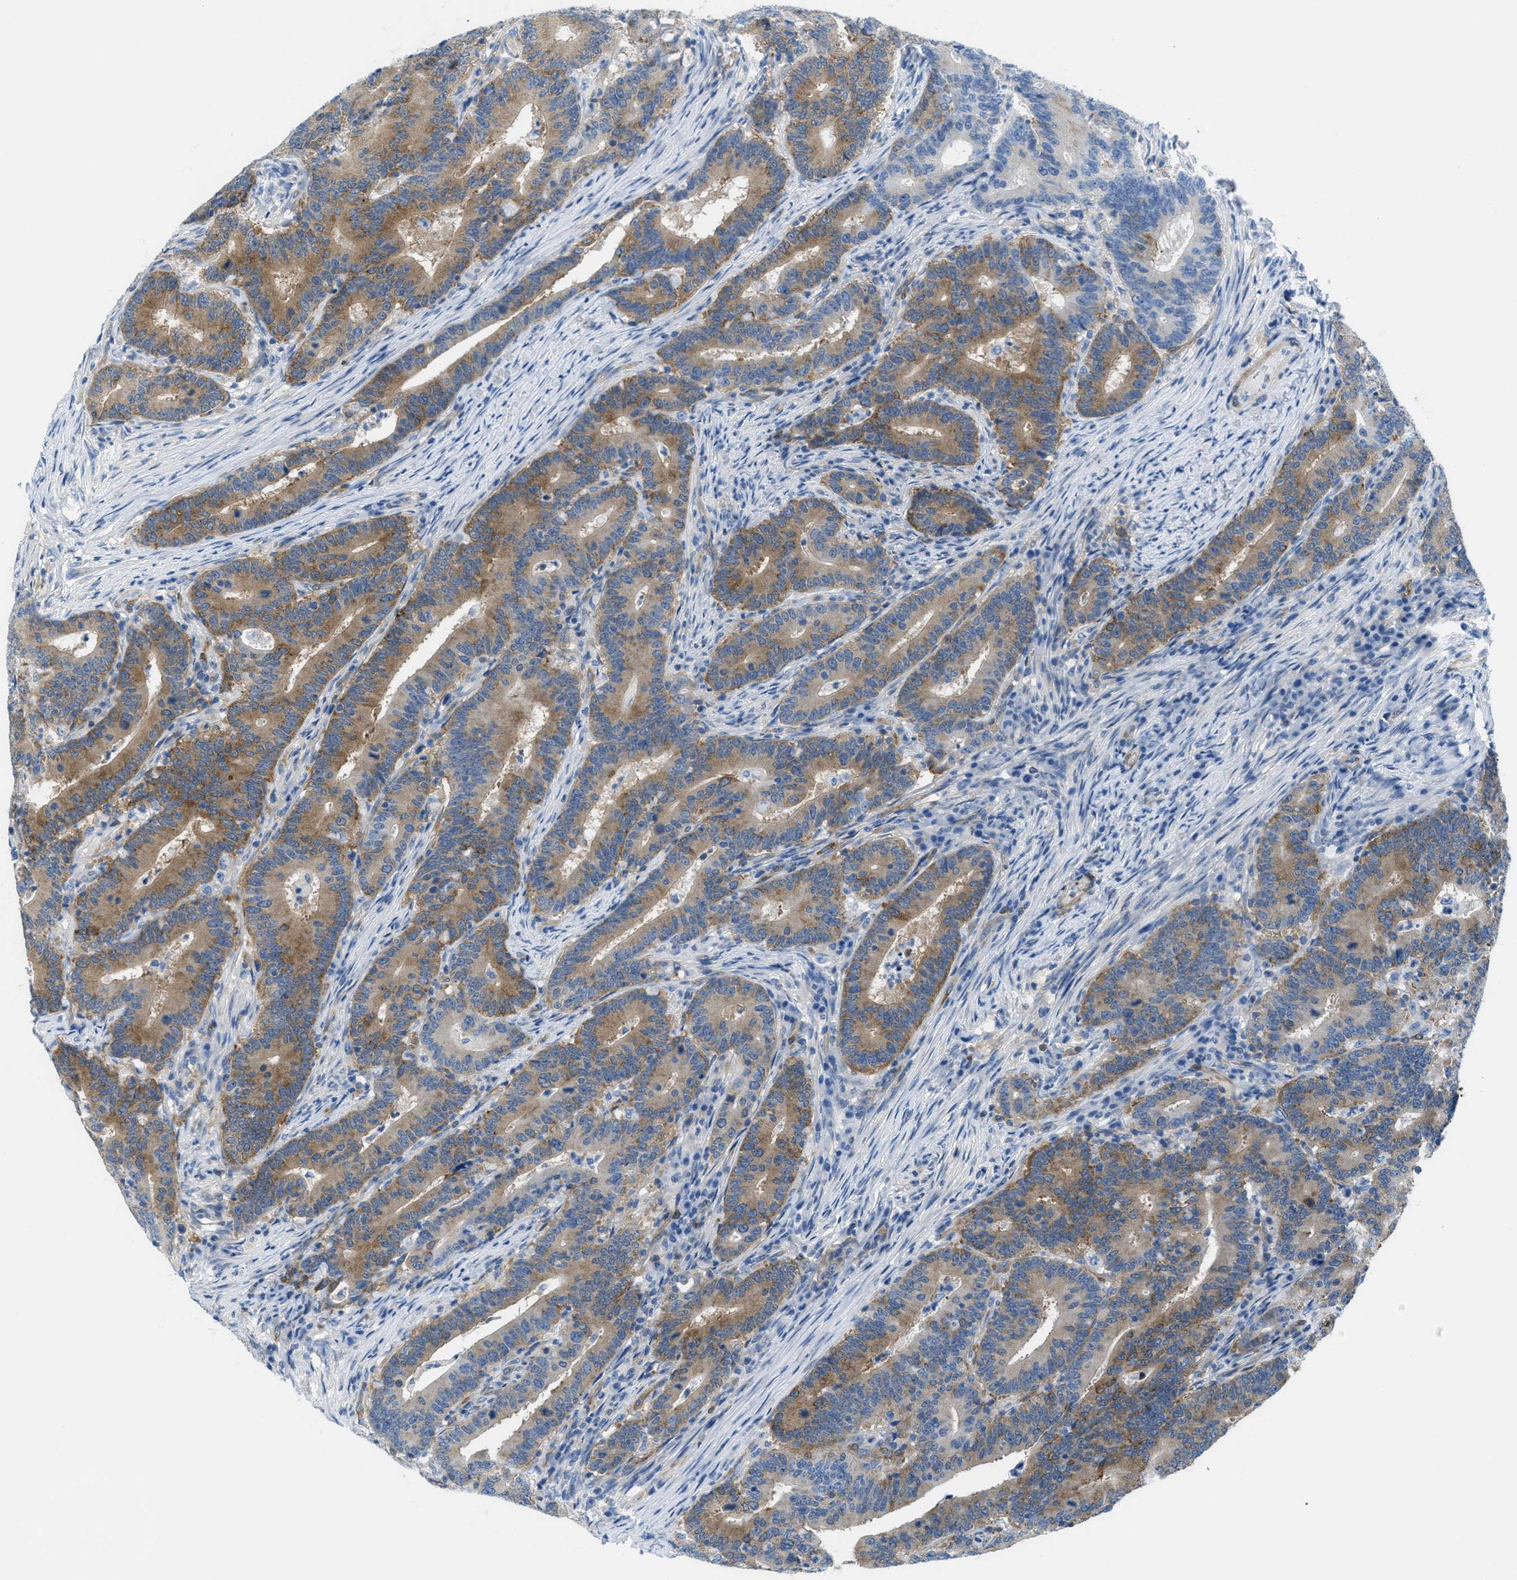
{"staining": {"intensity": "moderate", "quantity": ">75%", "location": "cytoplasmic/membranous"}, "tissue": "colorectal cancer", "cell_type": "Tumor cells", "image_type": "cancer", "snomed": [{"axis": "morphology", "description": "Adenocarcinoma, NOS"}, {"axis": "topography", "description": "Colon"}], "caption": "This is an image of immunohistochemistry staining of colorectal adenocarcinoma, which shows moderate expression in the cytoplasmic/membranous of tumor cells.", "gene": "MAPRE2", "patient": {"sex": "female", "age": 57}}